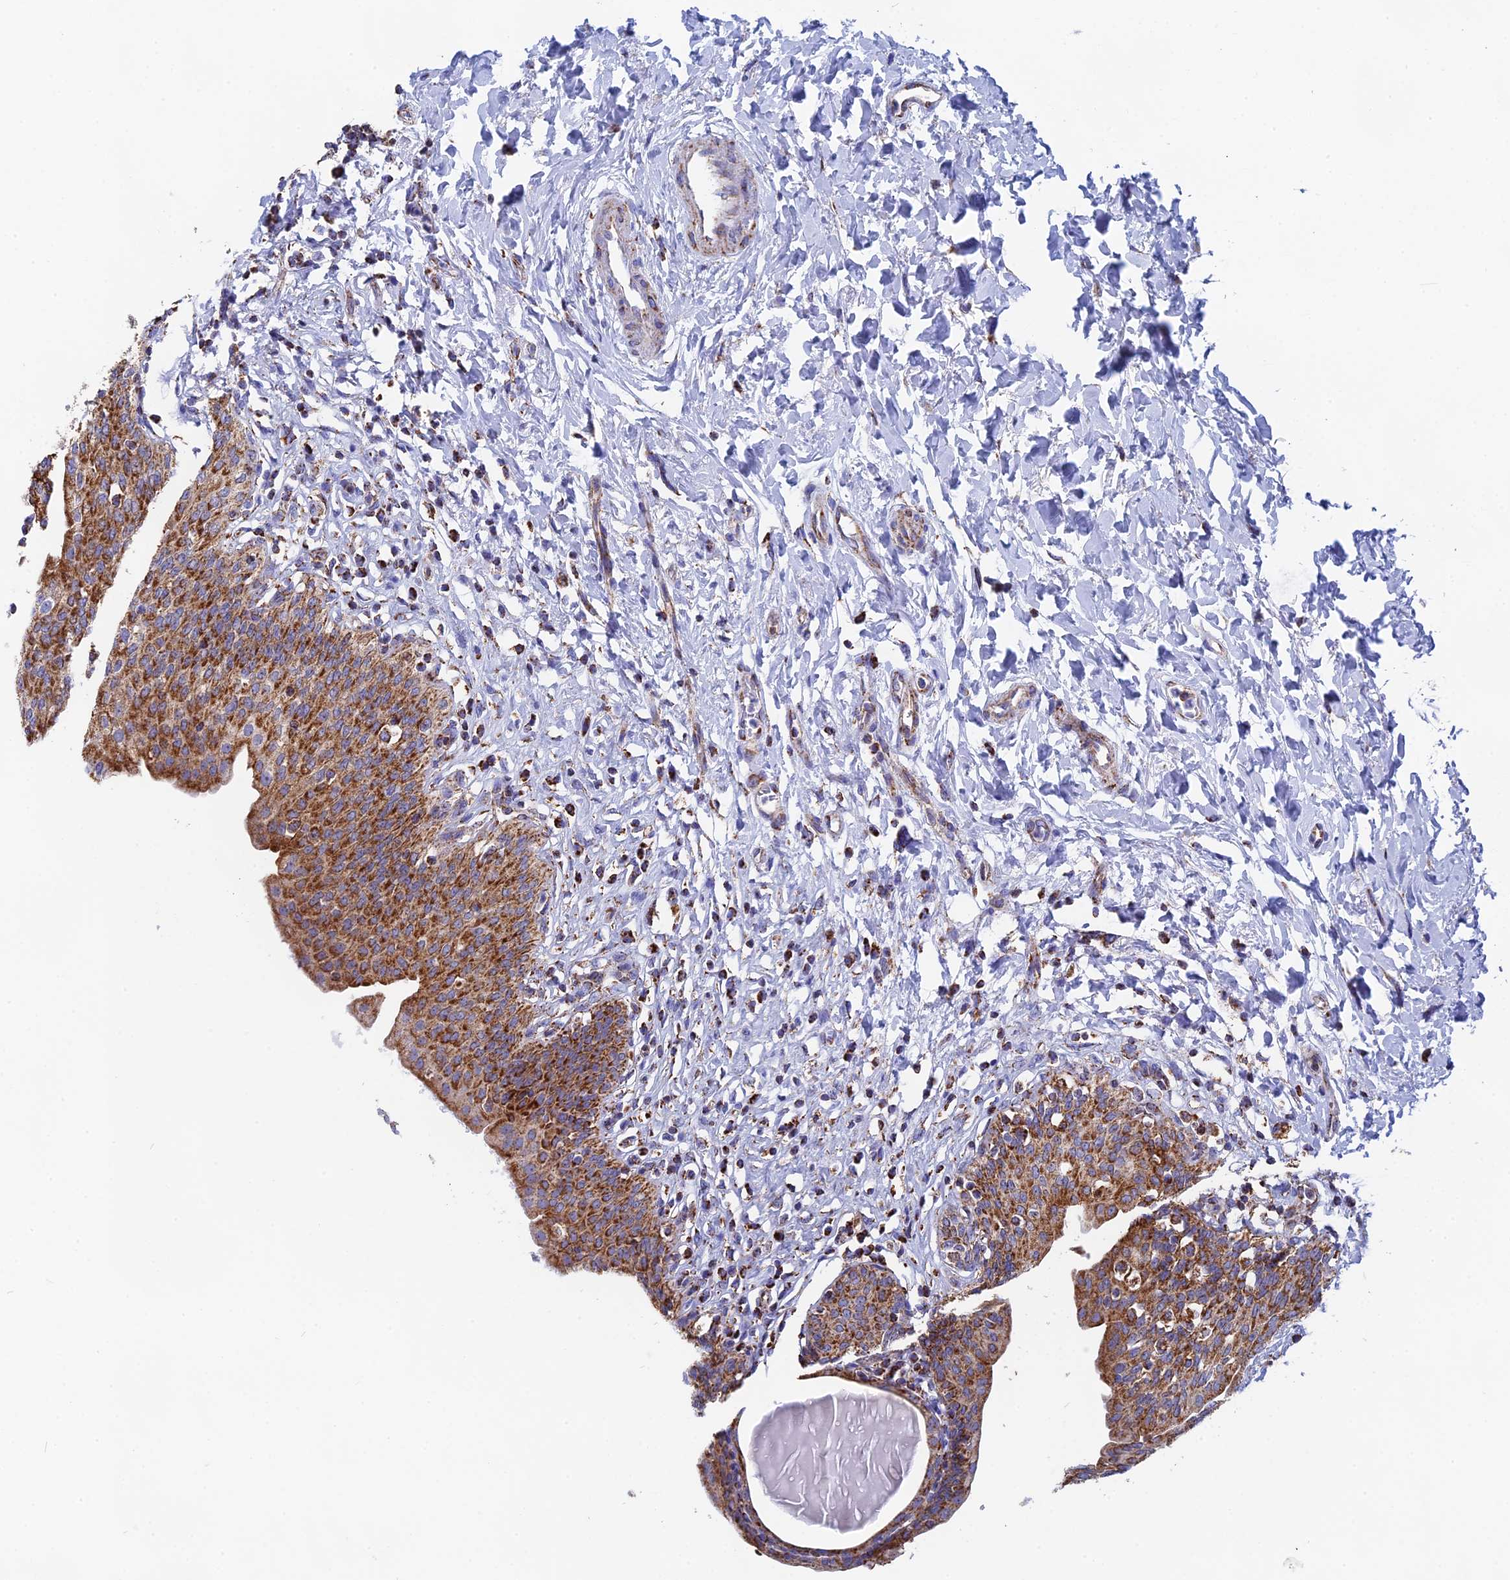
{"staining": {"intensity": "moderate", "quantity": ">75%", "location": "cytoplasmic/membranous"}, "tissue": "urinary bladder", "cell_type": "Urothelial cells", "image_type": "normal", "snomed": [{"axis": "morphology", "description": "Normal tissue, NOS"}, {"axis": "topography", "description": "Urinary bladder"}], "caption": "Protein expression analysis of benign urinary bladder demonstrates moderate cytoplasmic/membranous positivity in approximately >75% of urothelial cells.", "gene": "NDUFA5", "patient": {"sex": "male", "age": 83}}